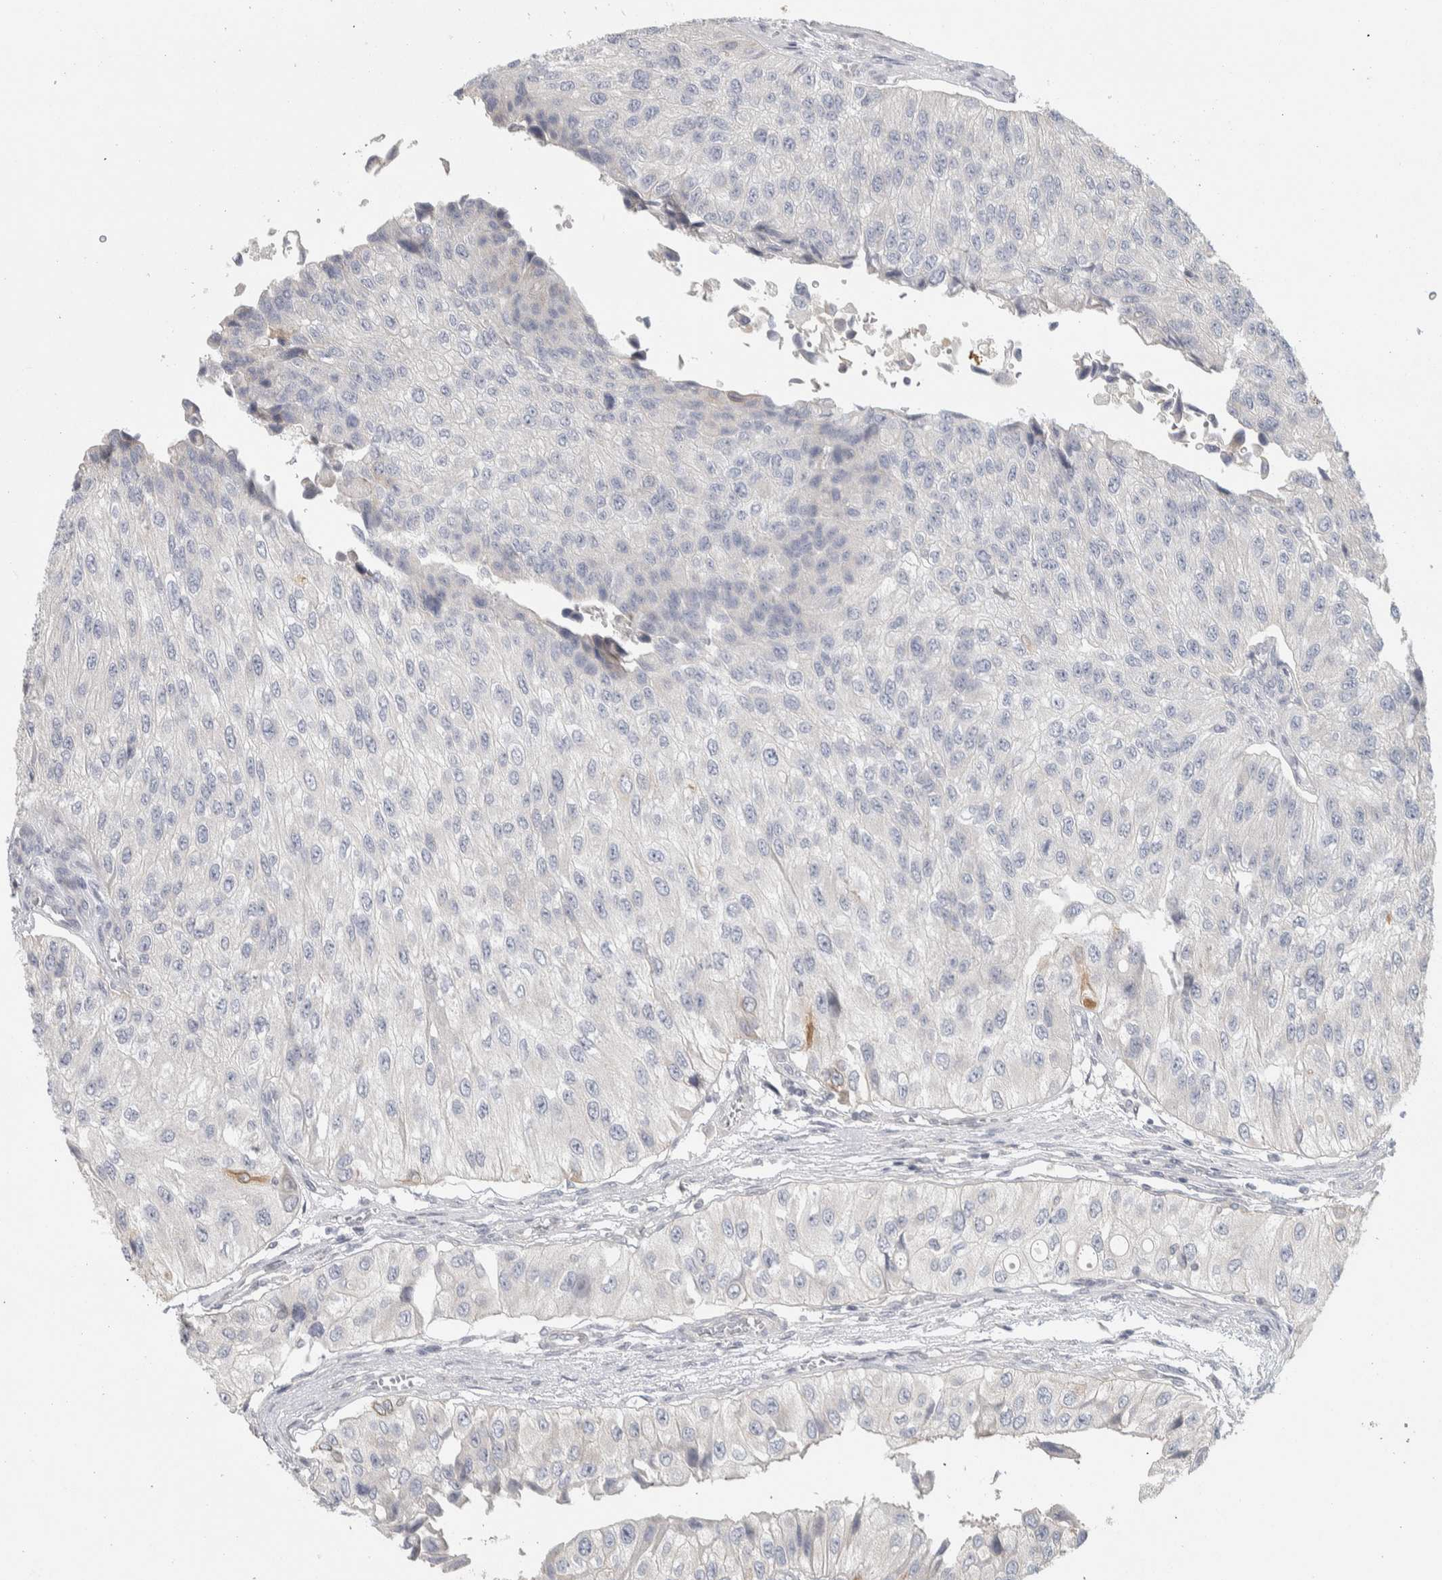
{"staining": {"intensity": "negative", "quantity": "none", "location": "none"}, "tissue": "urothelial cancer", "cell_type": "Tumor cells", "image_type": "cancer", "snomed": [{"axis": "morphology", "description": "Urothelial carcinoma, High grade"}, {"axis": "topography", "description": "Kidney"}, {"axis": "topography", "description": "Urinary bladder"}], "caption": "An immunohistochemistry (IHC) image of urothelial cancer is shown. There is no staining in tumor cells of urothelial cancer. (Stains: DAB IHC with hematoxylin counter stain, Microscopy: brightfield microscopy at high magnification).", "gene": "DCXR", "patient": {"sex": "male", "age": 77}}